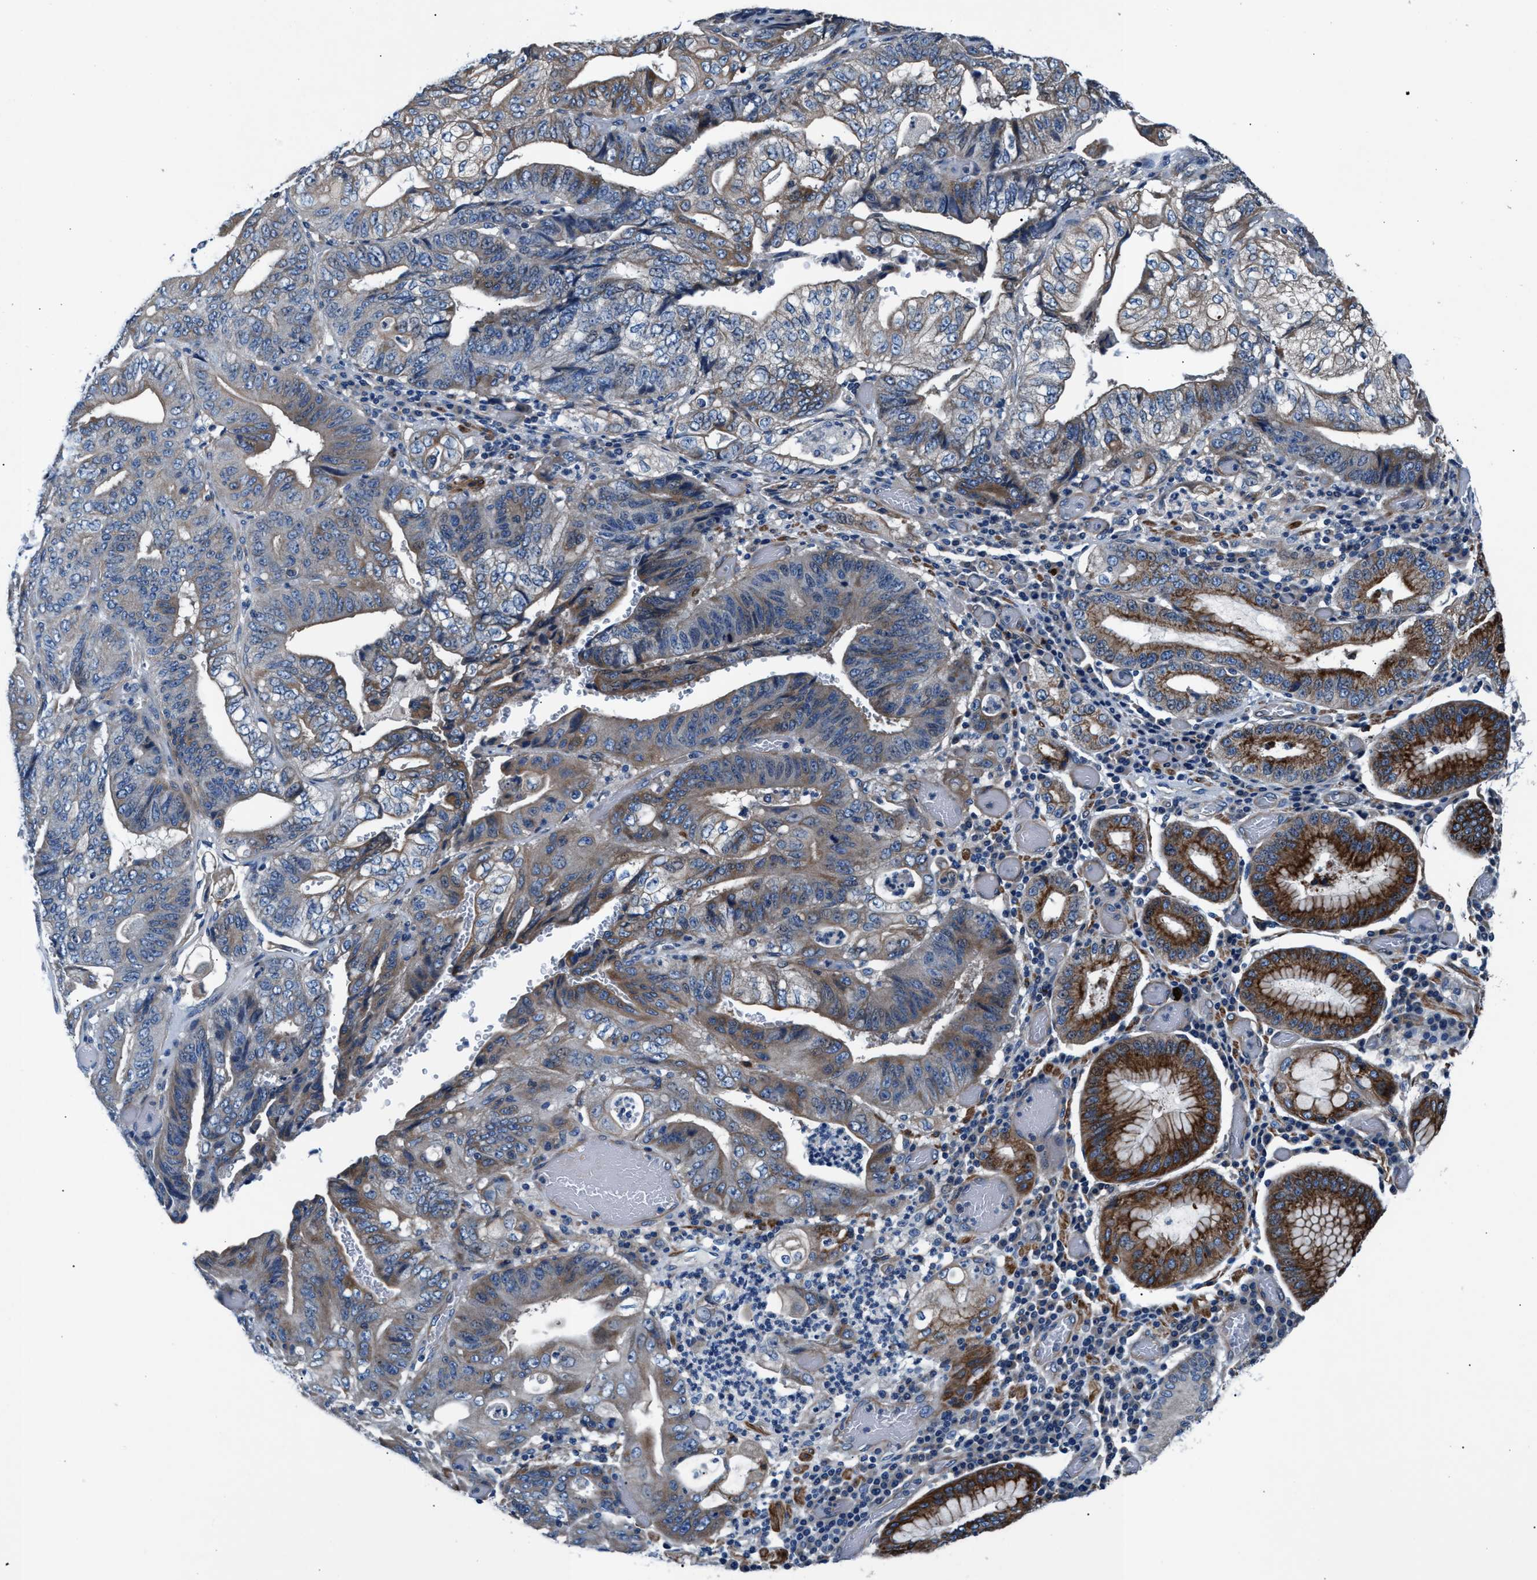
{"staining": {"intensity": "strong", "quantity": "<25%", "location": "cytoplasmic/membranous"}, "tissue": "stomach cancer", "cell_type": "Tumor cells", "image_type": "cancer", "snomed": [{"axis": "morphology", "description": "Adenocarcinoma, NOS"}, {"axis": "topography", "description": "Stomach"}], "caption": "Tumor cells exhibit medium levels of strong cytoplasmic/membranous expression in about <25% of cells in adenocarcinoma (stomach).", "gene": "CDRT4", "patient": {"sex": "female", "age": 73}}